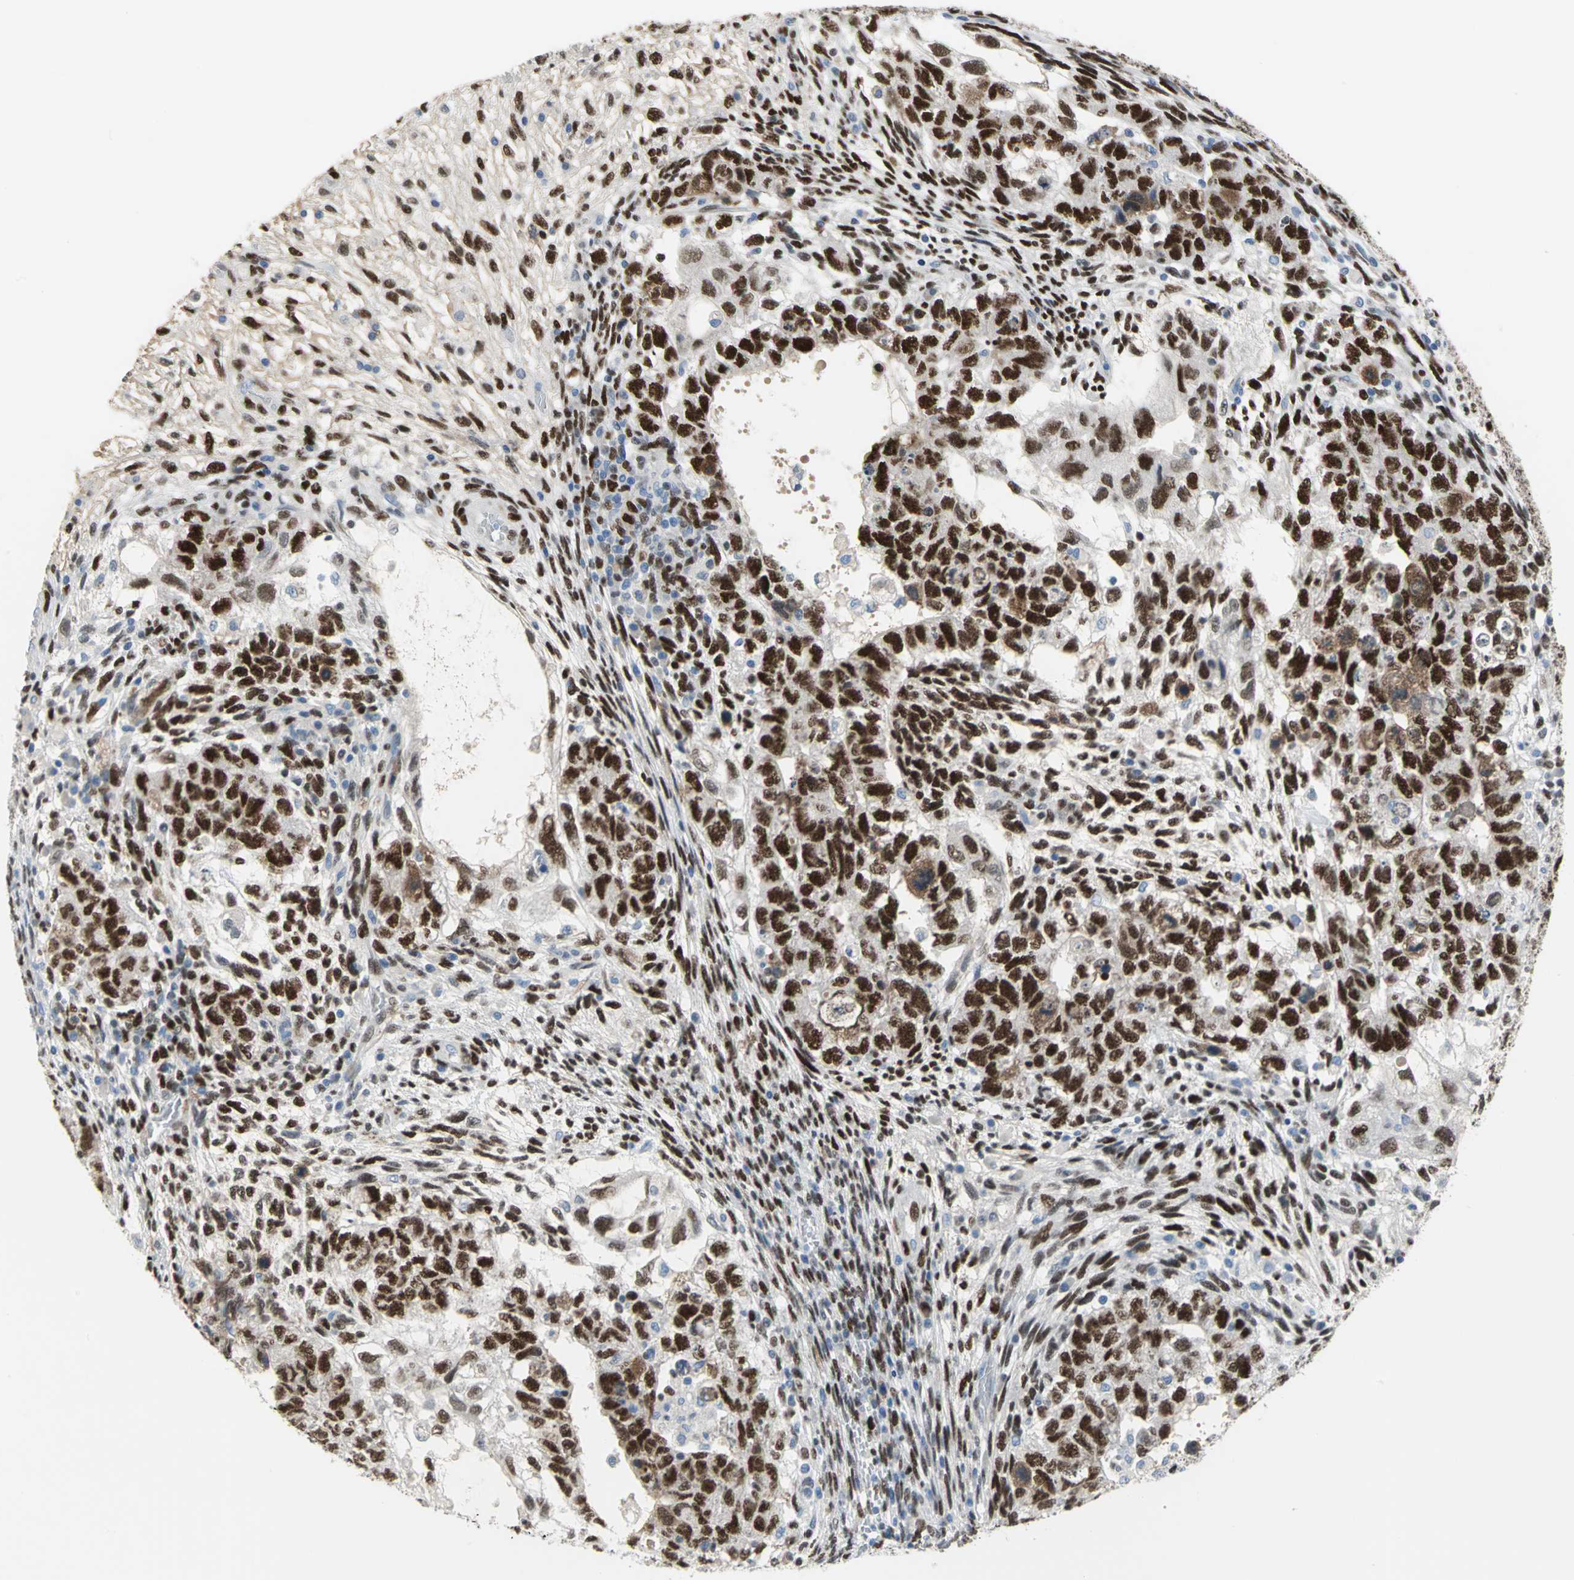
{"staining": {"intensity": "strong", "quantity": ">75%", "location": "nuclear"}, "tissue": "testis cancer", "cell_type": "Tumor cells", "image_type": "cancer", "snomed": [{"axis": "morphology", "description": "Normal tissue, NOS"}, {"axis": "morphology", "description": "Carcinoma, Embryonal, NOS"}, {"axis": "topography", "description": "Testis"}], "caption": "A brown stain shows strong nuclear expression of a protein in testis cancer tumor cells.", "gene": "MCM4", "patient": {"sex": "male", "age": 36}}